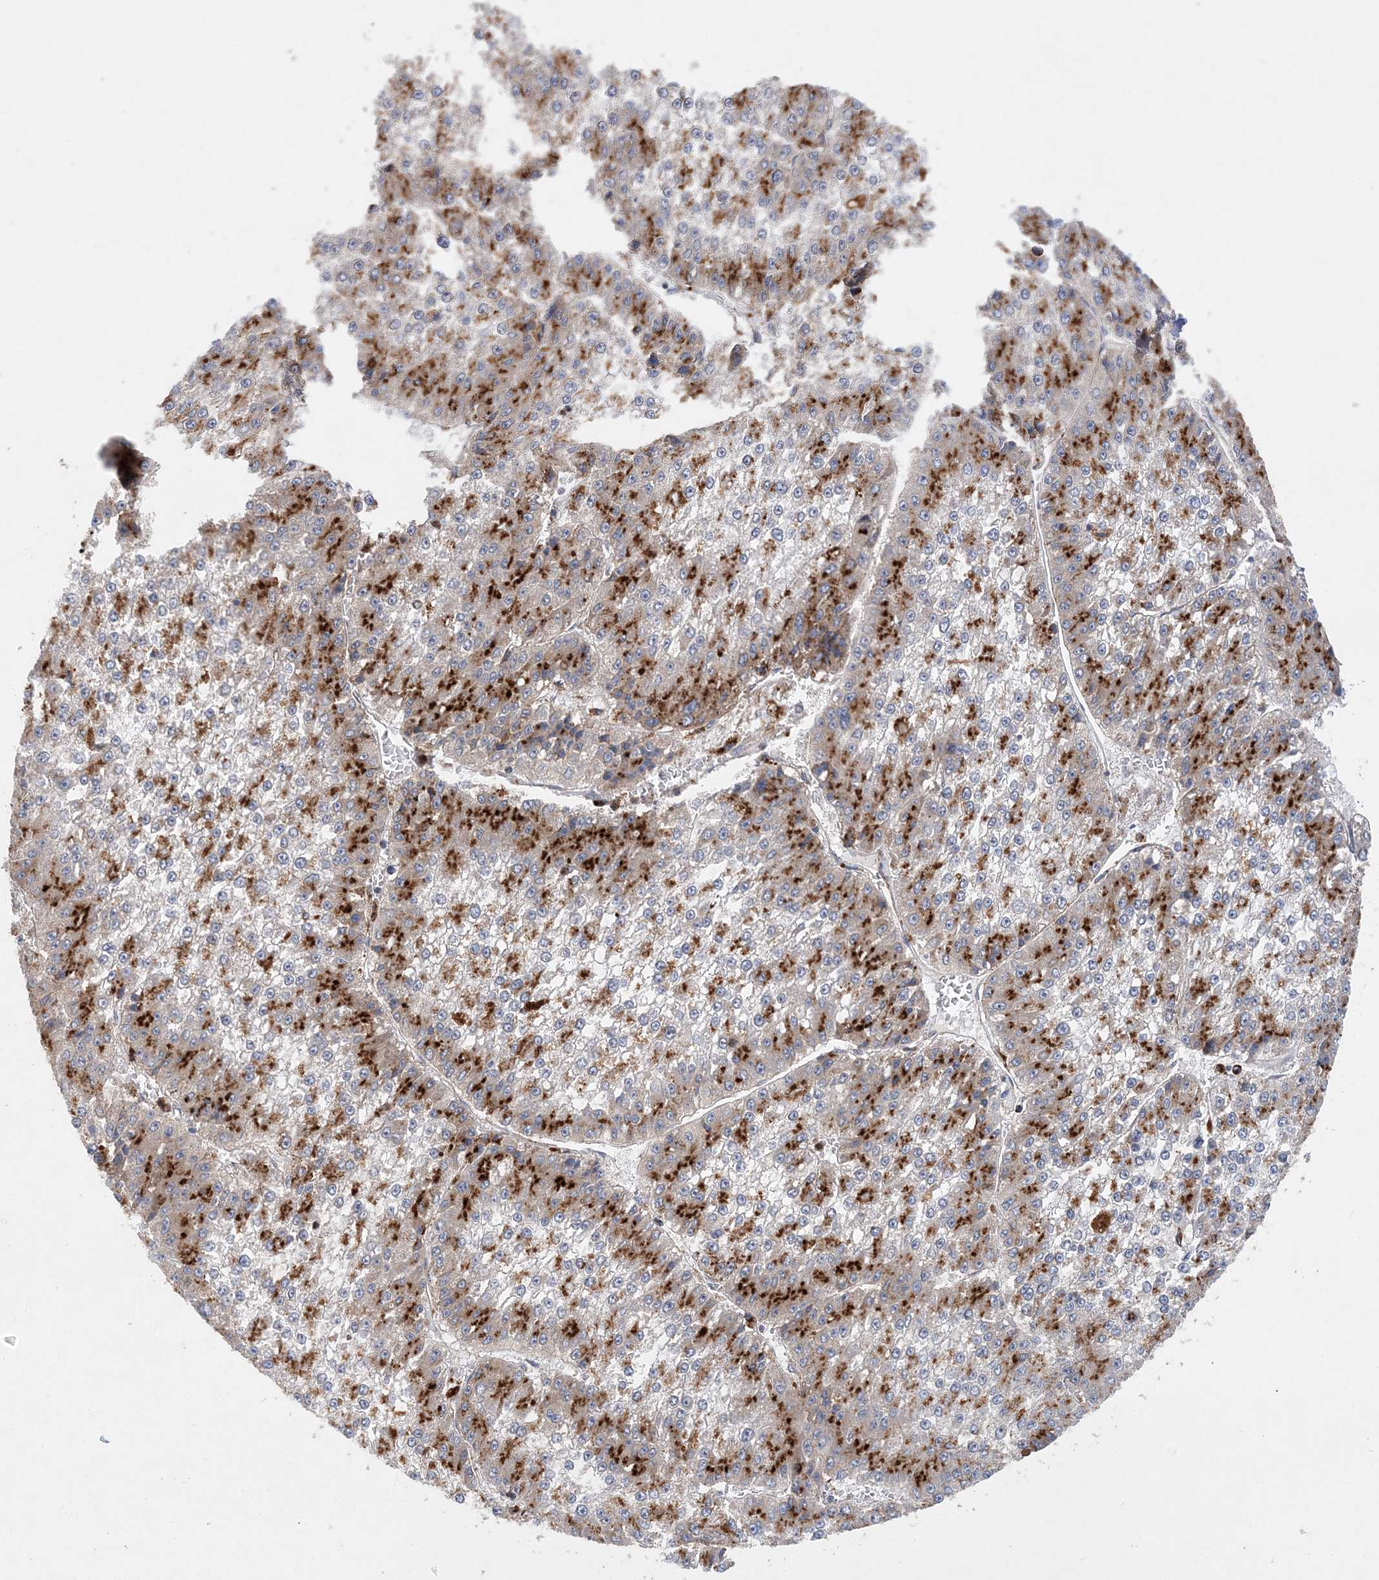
{"staining": {"intensity": "strong", "quantity": "25%-75%", "location": "cytoplasmic/membranous"}, "tissue": "liver cancer", "cell_type": "Tumor cells", "image_type": "cancer", "snomed": [{"axis": "morphology", "description": "Carcinoma, Hepatocellular, NOS"}, {"axis": "topography", "description": "Liver"}], "caption": "A histopathology image showing strong cytoplasmic/membranous expression in about 25%-75% of tumor cells in liver hepatocellular carcinoma, as visualized by brown immunohistochemical staining.", "gene": "PTTG1IP", "patient": {"sex": "female", "age": 73}}